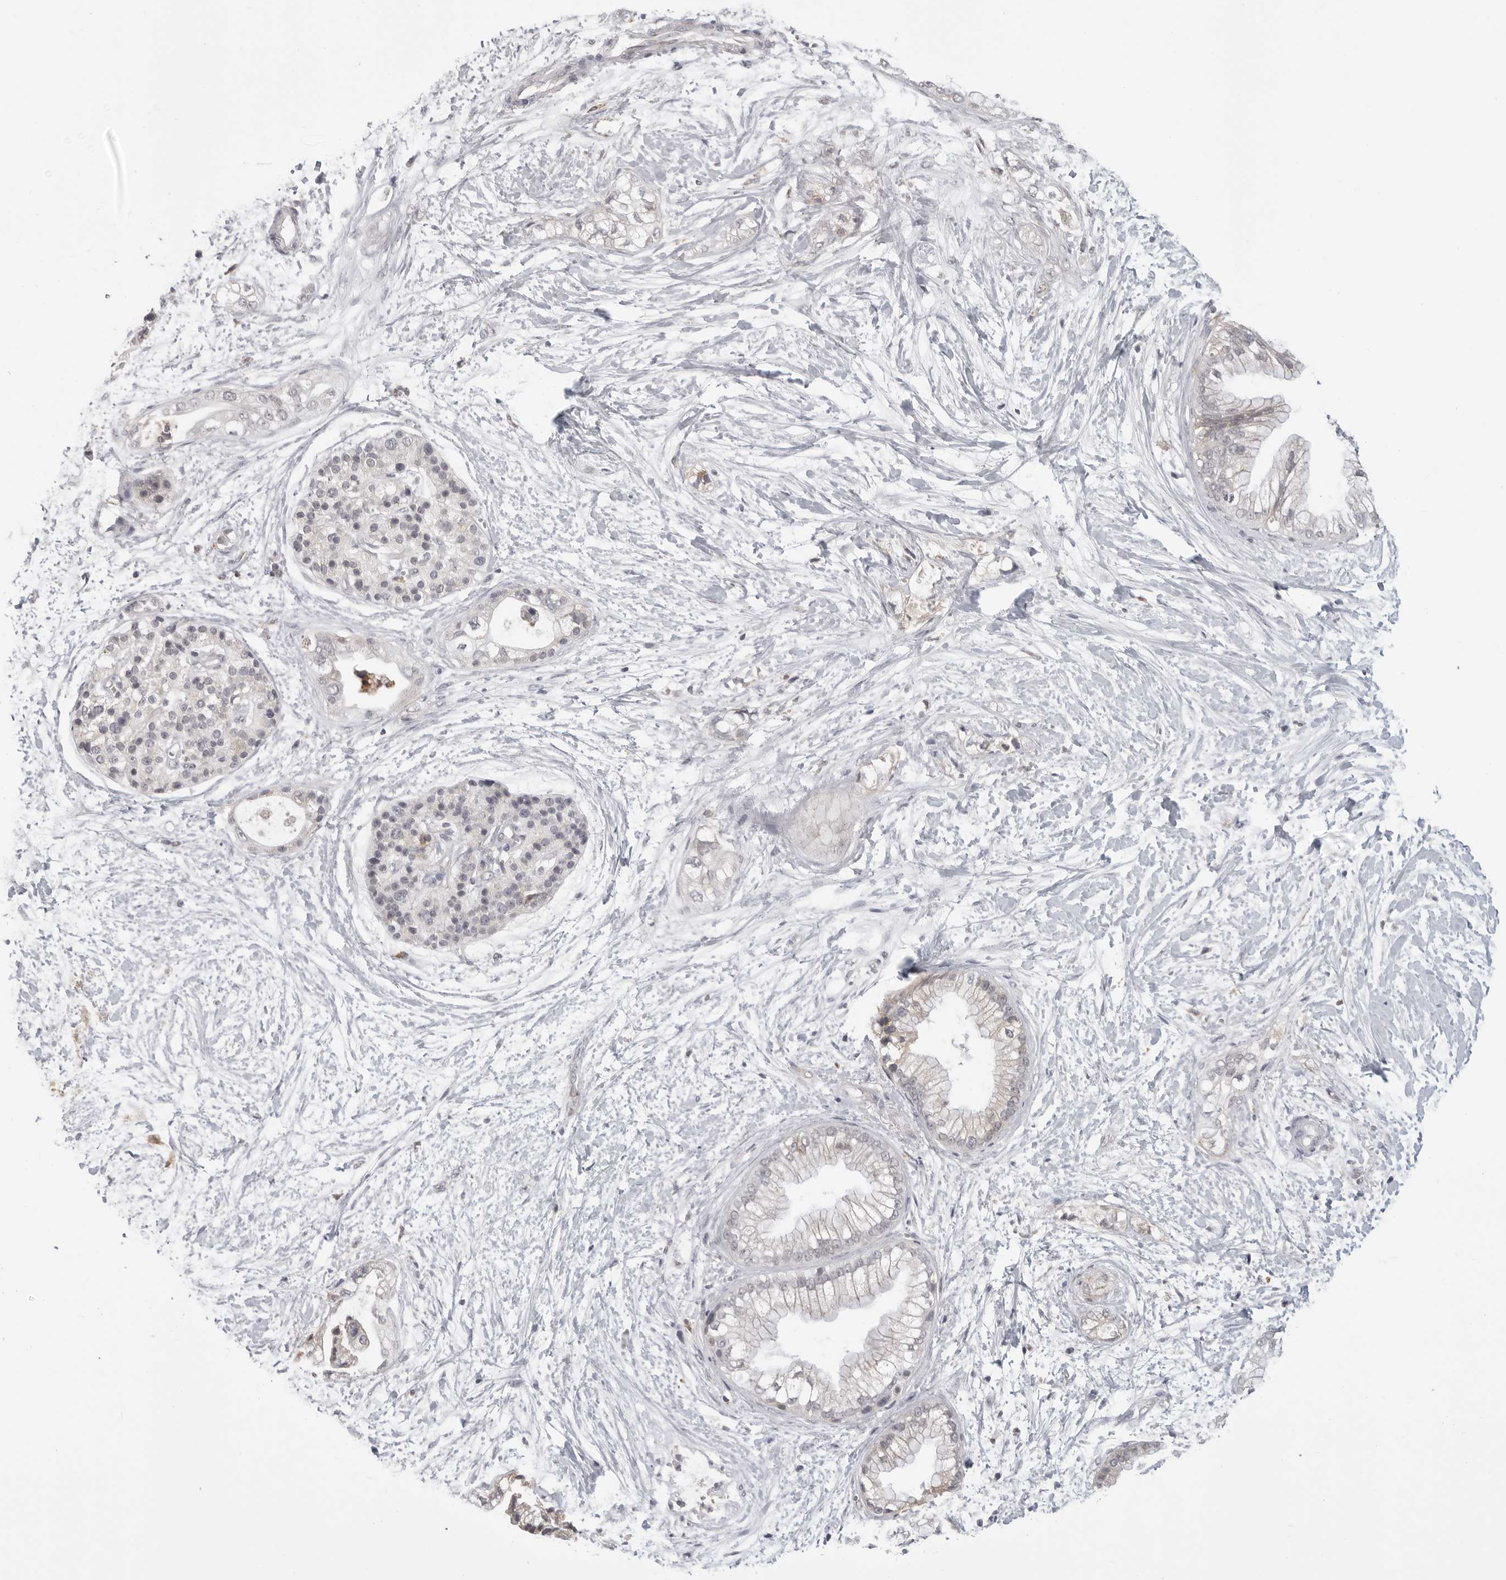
{"staining": {"intensity": "negative", "quantity": "none", "location": "none"}, "tissue": "pancreatic cancer", "cell_type": "Tumor cells", "image_type": "cancer", "snomed": [{"axis": "morphology", "description": "Adenocarcinoma, NOS"}, {"axis": "topography", "description": "Pancreas"}], "caption": "The micrograph exhibits no staining of tumor cells in pancreatic cancer.", "gene": "IFNGR1", "patient": {"sex": "male", "age": 68}}